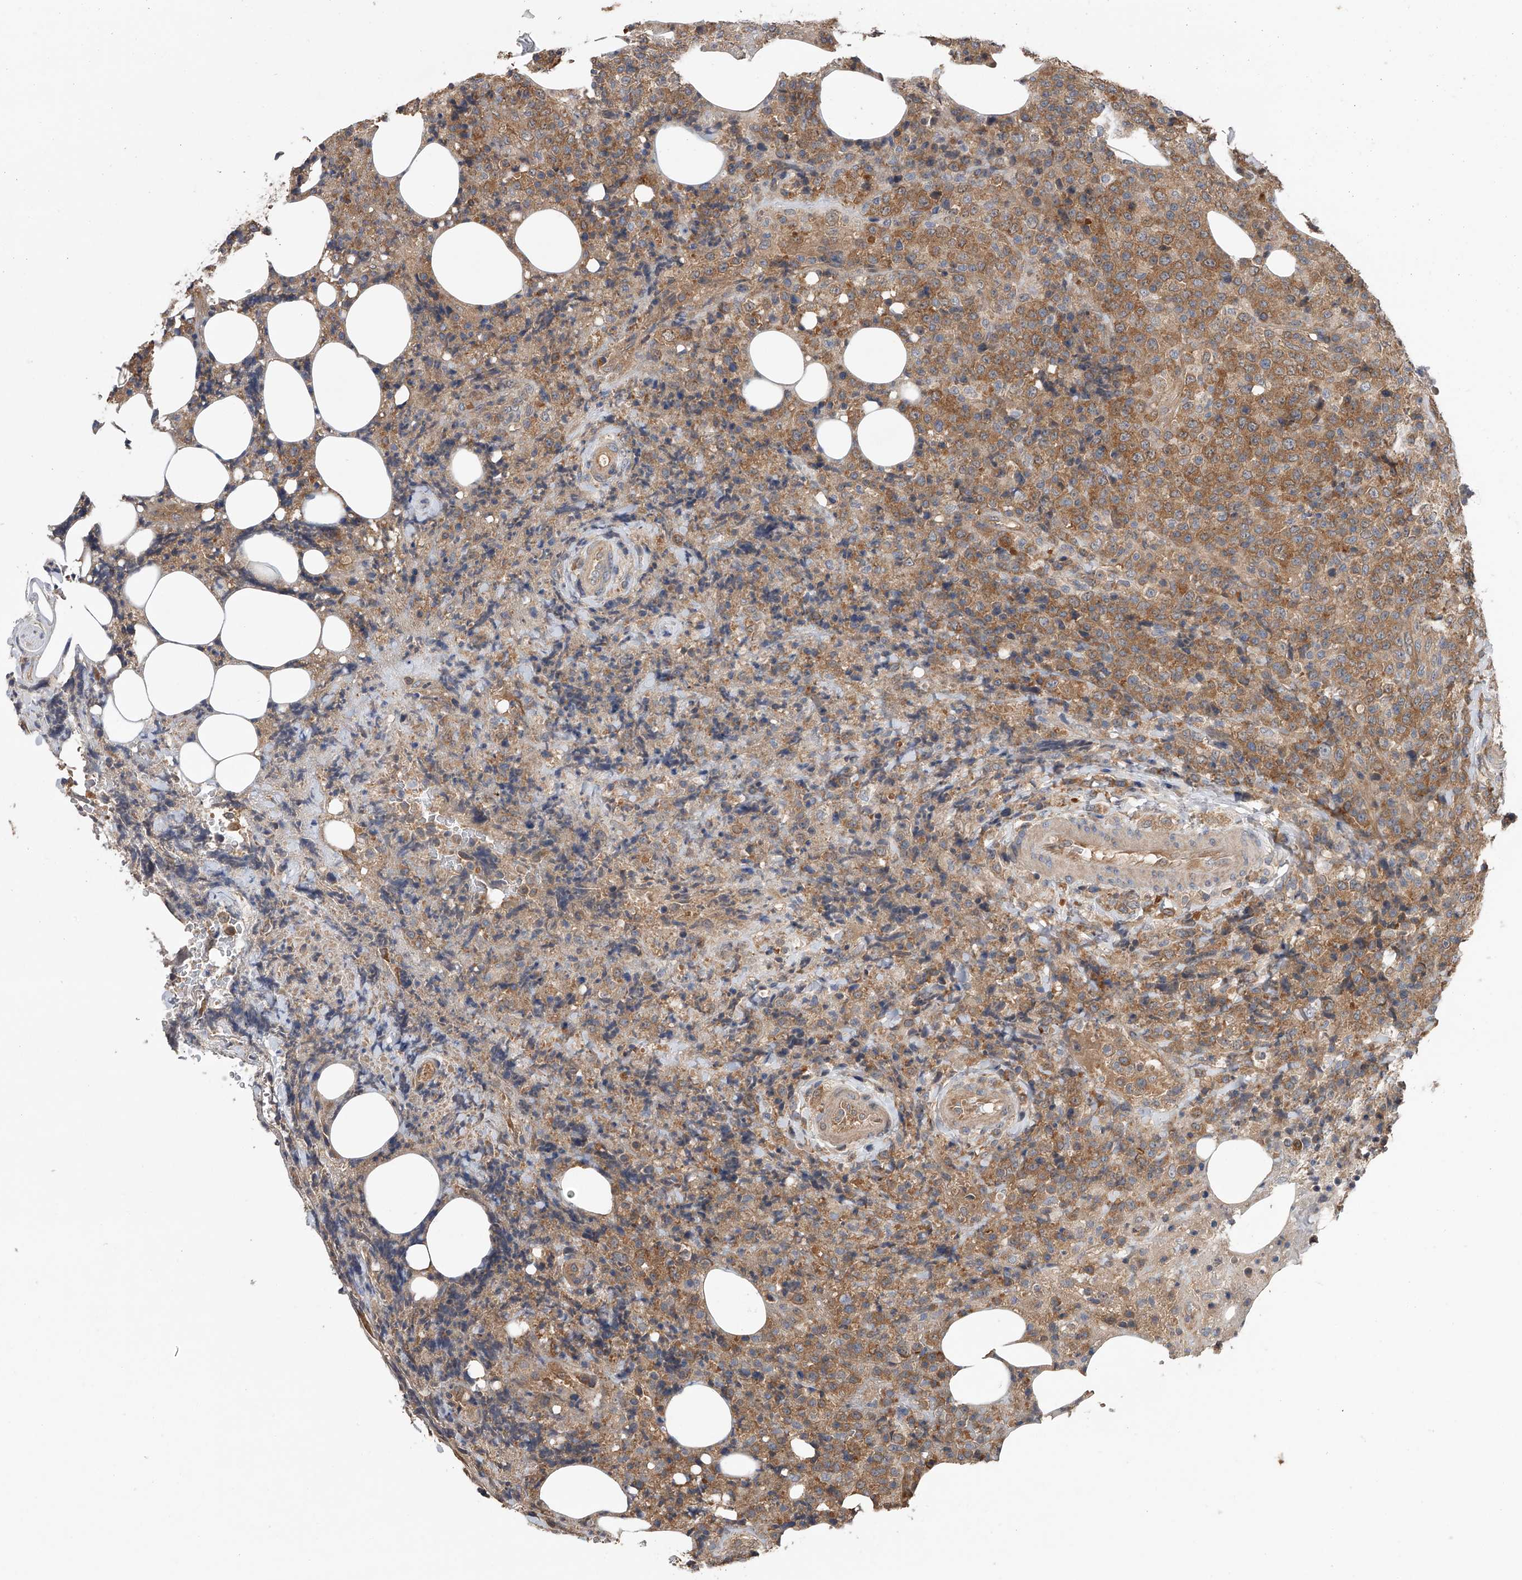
{"staining": {"intensity": "moderate", "quantity": "25%-75%", "location": "cytoplasmic/membranous"}, "tissue": "lymphoma", "cell_type": "Tumor cells", "image_type": "cancer", "snomed": [{"axis": "morphology", "description": "Malignant lymphoma, non-Hodgkin's type, High grade"}, {"axis": "topography", "description": "Lymph node"}], "caption": "Immunohistochemical staining of human lymphoma shows medium levels of moderate cytoplasmic/membranous expression in about 25%-75% of tumor cells. (DAB IHC with brightfield microscopy, high magnification).", "gene": "CFAP298", "patient": {"sex": "male", "age": 13}}